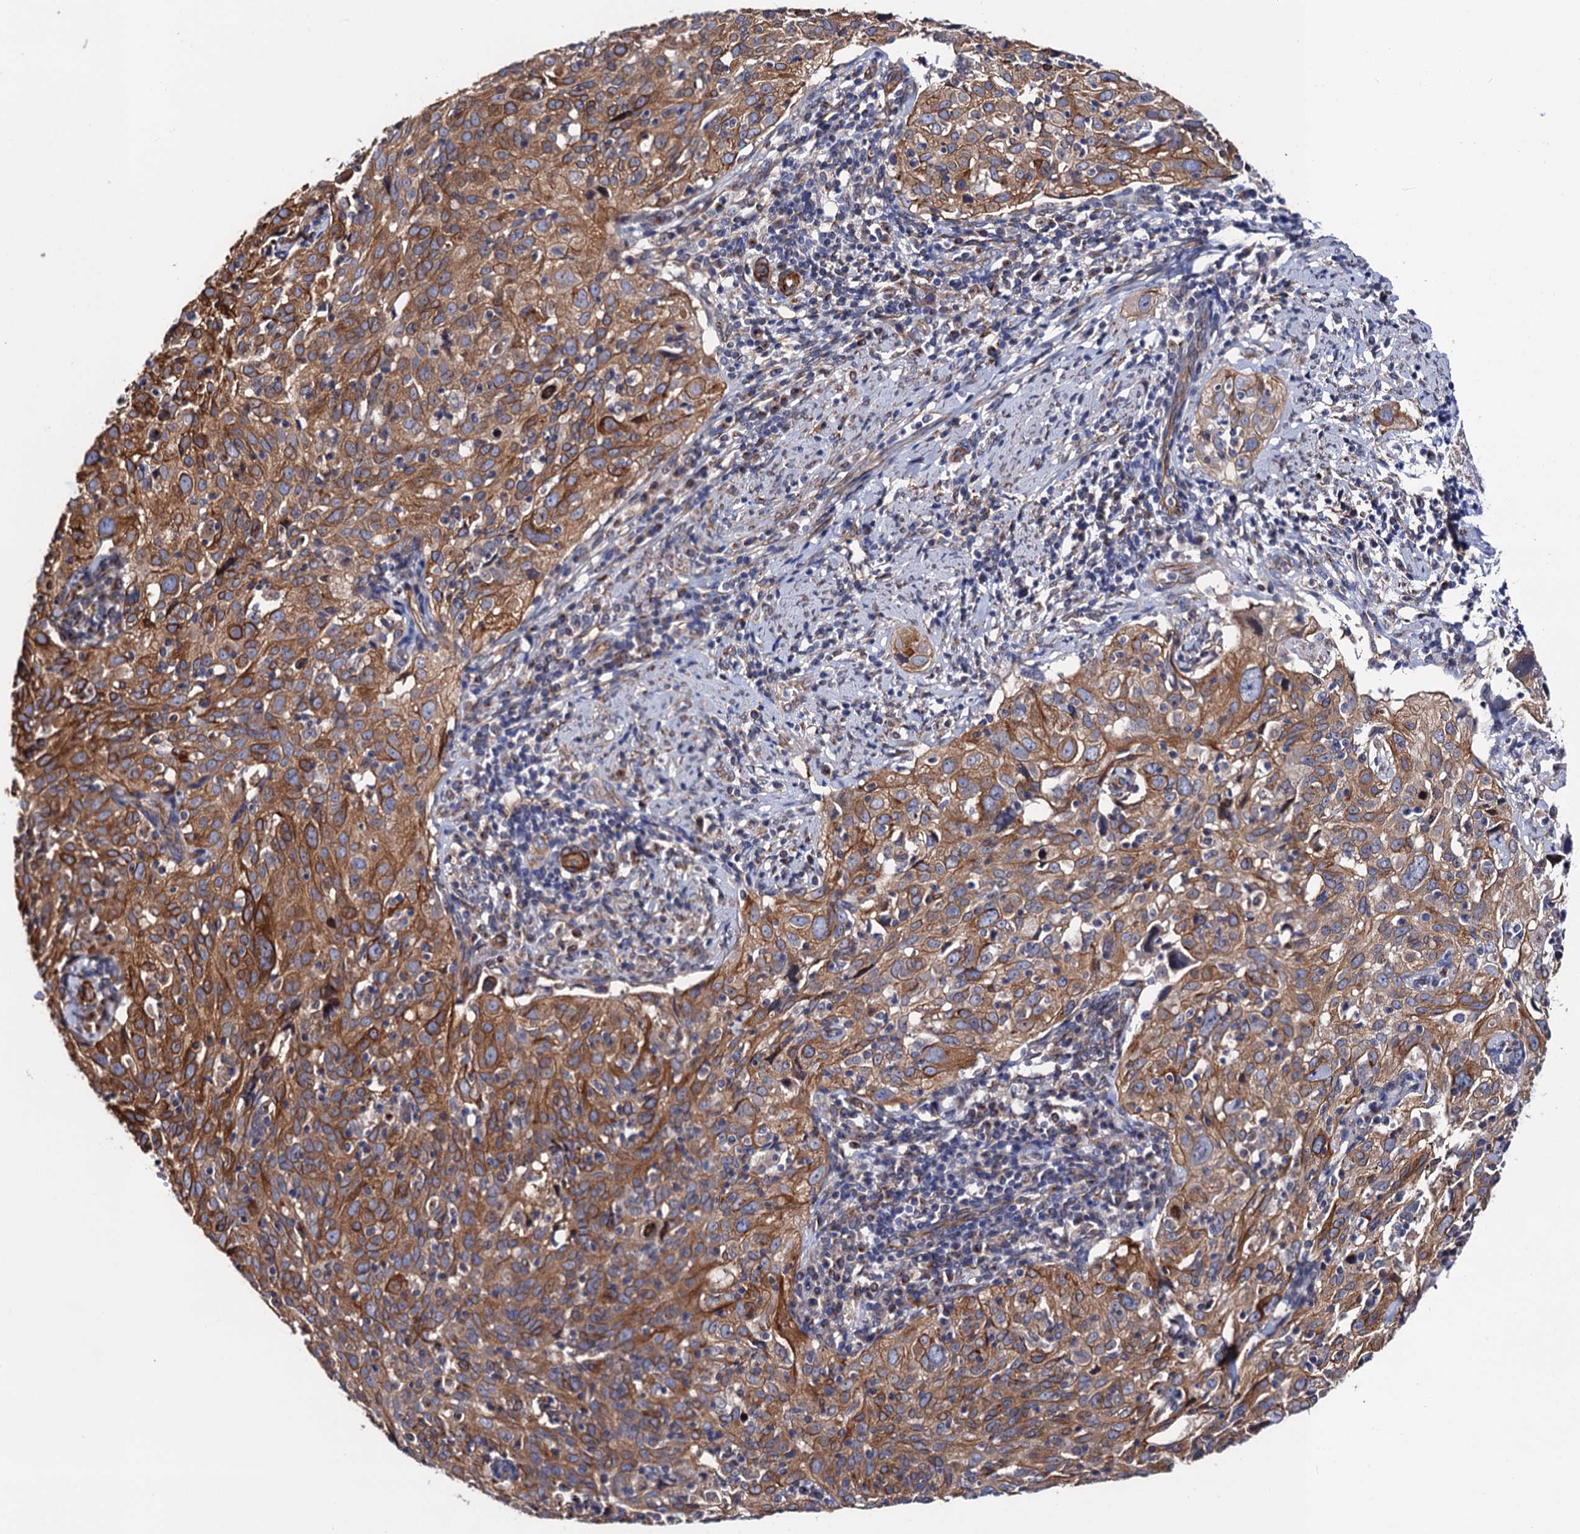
{"staining": {"intensity": "moderate", "quantity": ">75%", "location": "cytoplasmic/membranous"}, "tissue": "cervical cancer", "cell_type": "Tumor cells", "image_type": "cancer", "snomed": [{"axis": "morphology", "description": "Squamous cell carcinoma, NOS"}, {"axis": "topography", "description": "Cervix"}], "caption": "Immunohistochemical staining of human cervical cancer (squamous cell carcinoma) displays medium levels of moderate cytoplasmic/membranous protein expression in about >75% of tumor cells.", "gene": "ZDHHC18", "patient": {"sex": "female", "age": 31}}